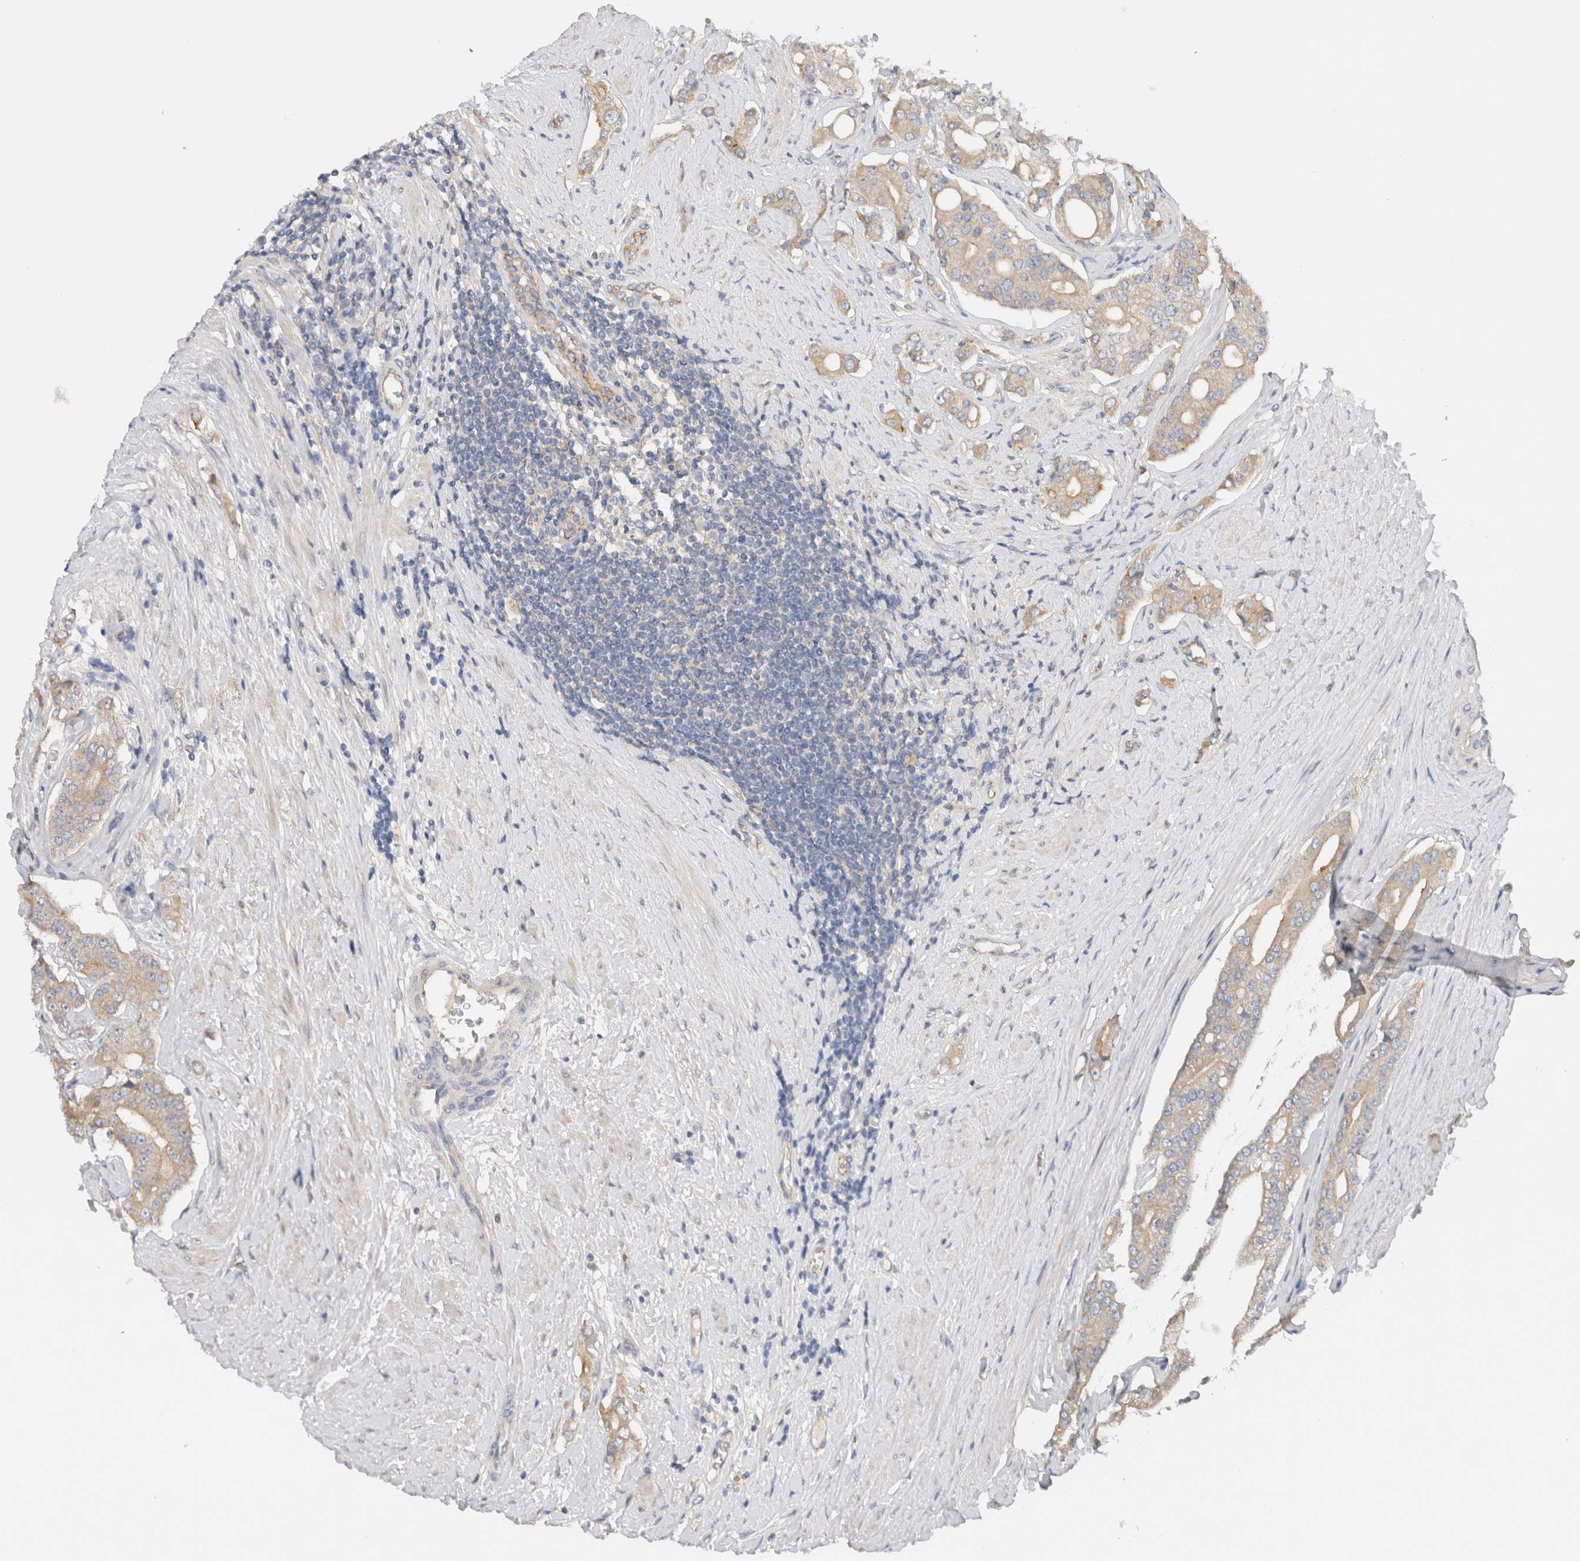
{"staining": {"intensity": "weak", "quantity": ">75%", "location": "cytoplasmic/membranous"}, "tissue": "prostate cancer", "cell_type": "Tumor cells", "image_type": "cancer", "snomed": [{"axis": "morphology", "description": "Adenocarcinoma, High grade"}, {"axis": "topography", "description": "Prostate"}], "caption": "Immunohistochemistry (IHC) staining of adenocarcinoma (high-grade) (prostate), which displays low levels of weak cytoplasmic/membranous expression in approximately >75% of tumor cells indicating weak cytoplasmic/membranous protein staining. The staining was performed using DAB (3,3'-diaminobenzidine) (brown) for protein detection and nuclei were counterstained in hematoxylin (blue).", "gene": "SGK3", "patient": {"sex": "male", "age": 71}}